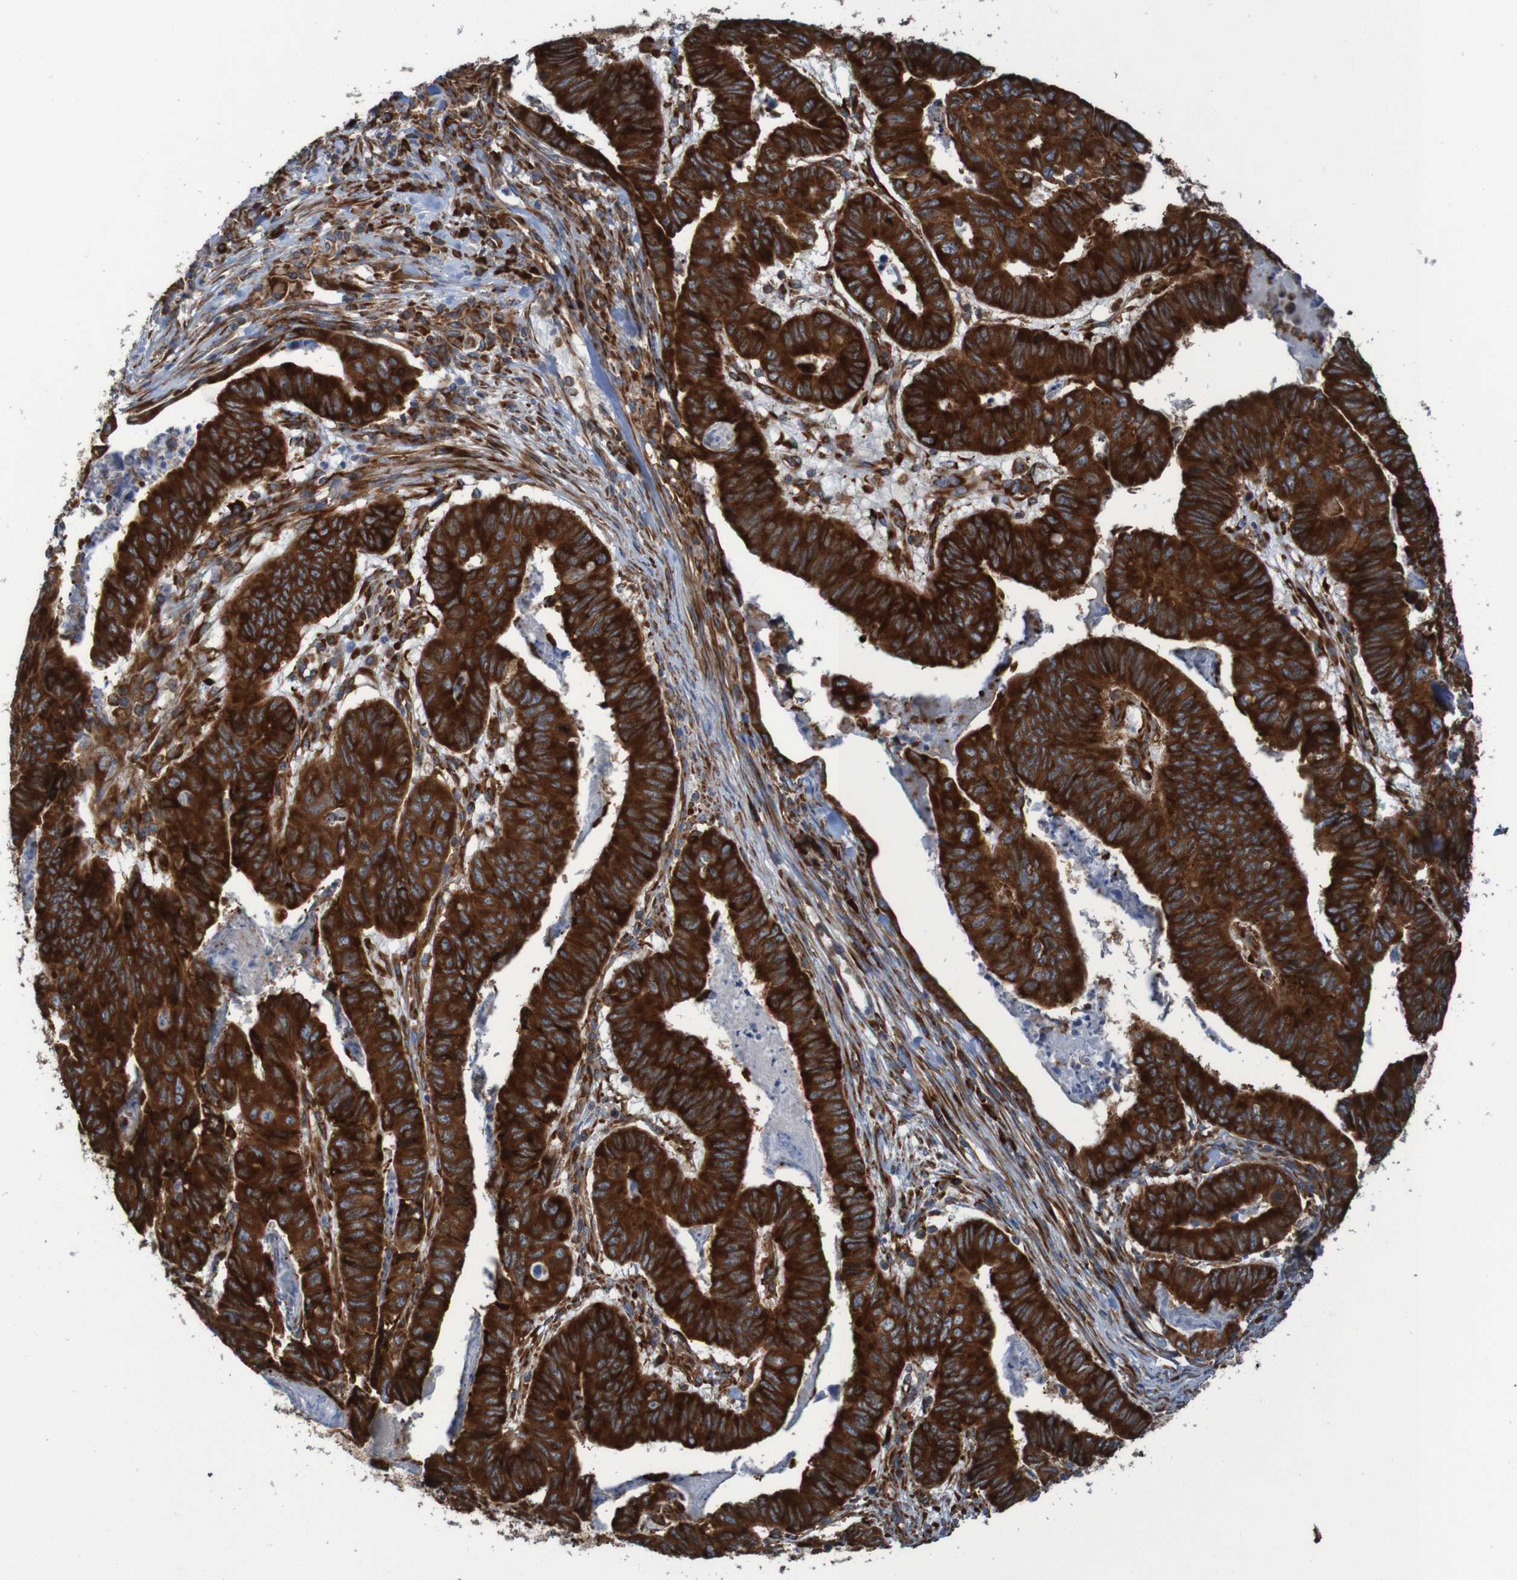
{"staining": {"intensity": "strong", "quantity": ">75%", "location": "cytoplasmic/membranous"}, "tissue": "stomach cancer", "cell_type": "Tumor cells", "image_type": "cancer", "snomed": [{"axis": "morphology", "description": "Adenocarcinoma, NOS"}, {"axis": "topography", "description": "Stomach, lower"}], "caption": "DAB immunohistochemical staining of human stomach cancer displays strong cytoplasmic/membranous protein staining in approximately >75% of tumor cells.", "gene": "RPL10", "patient": {"sex": "male", "age": 77}}